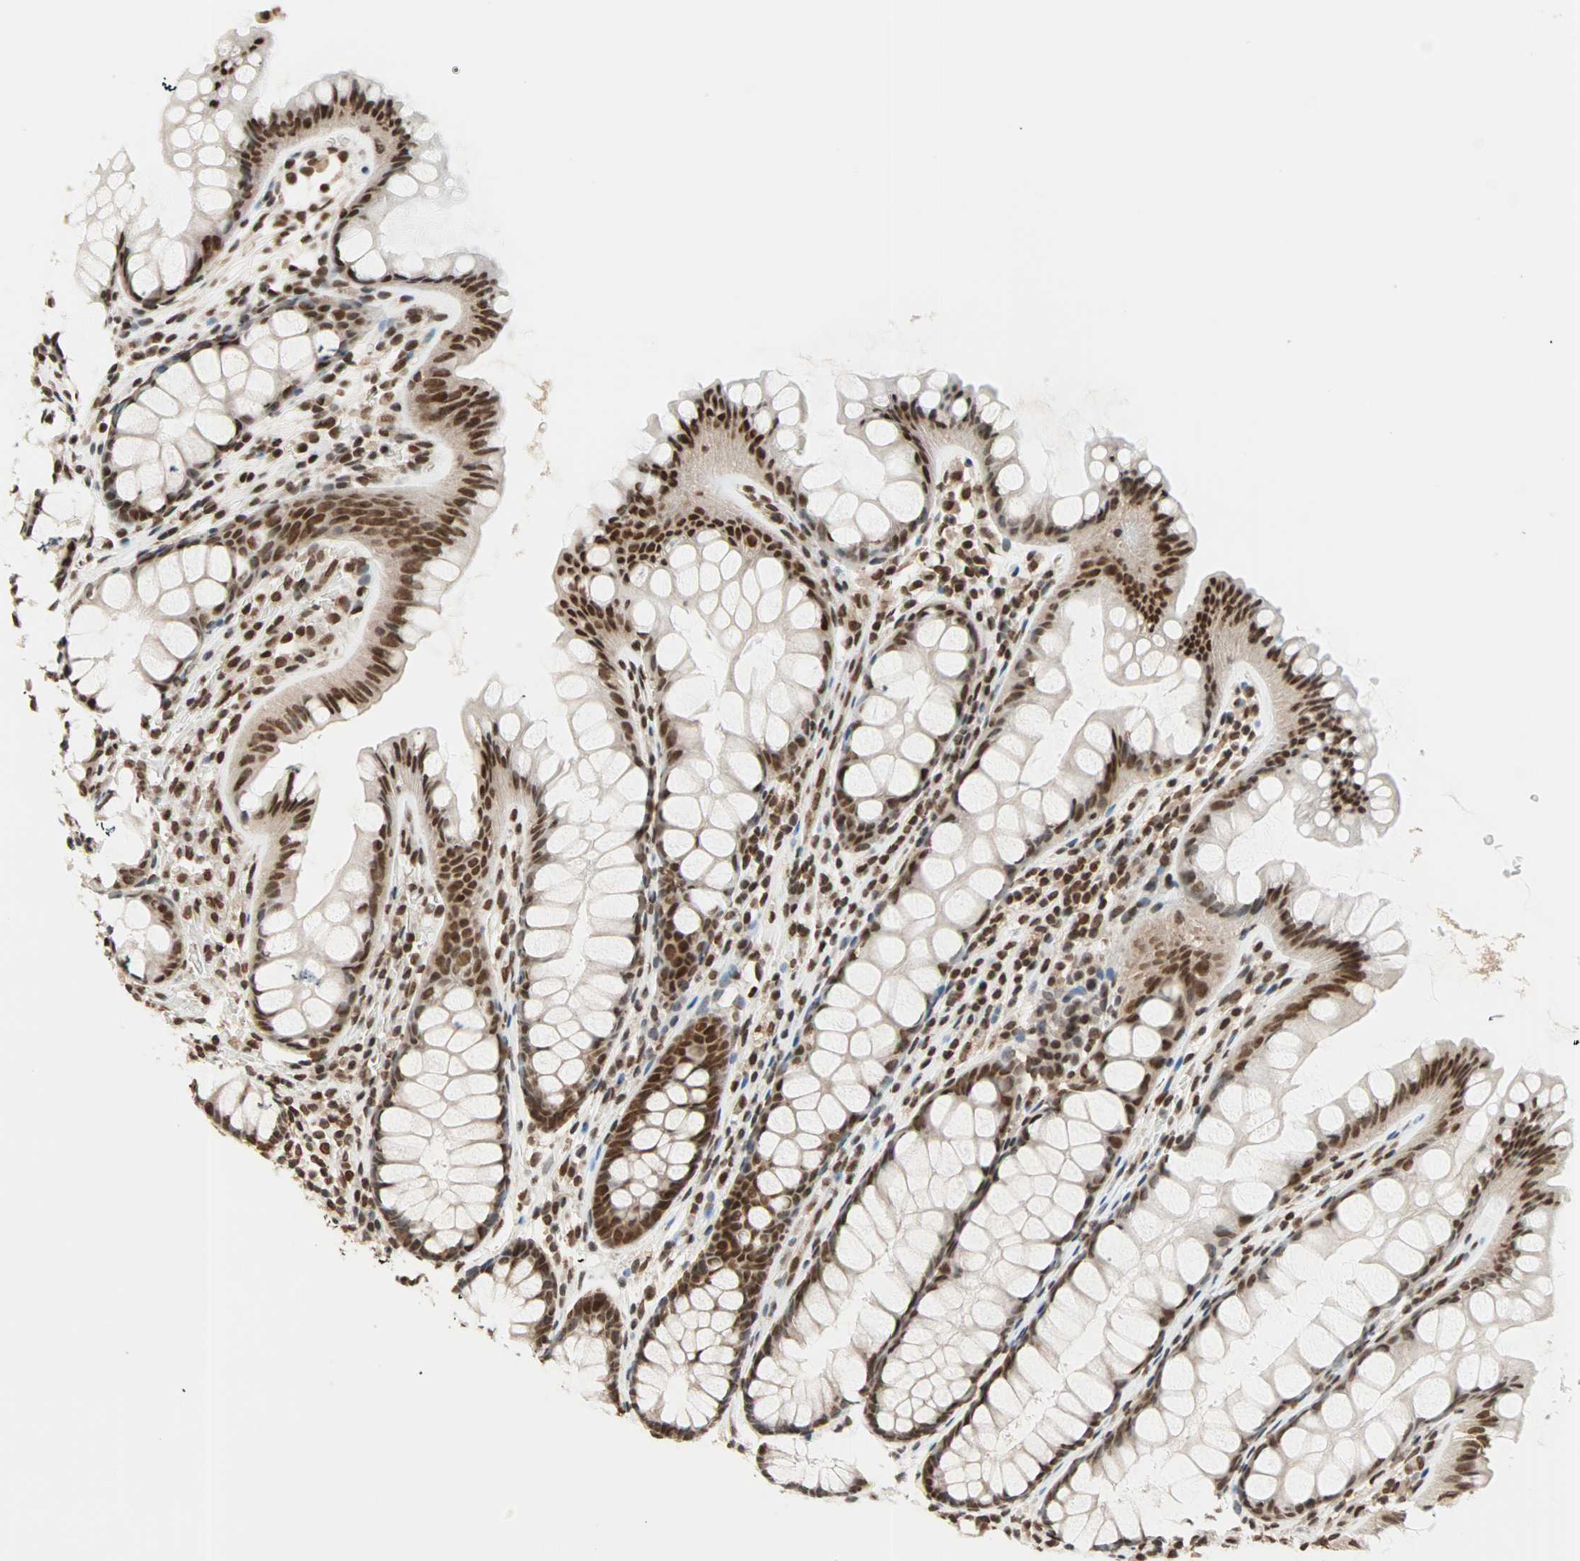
{"staining": {"intensity": "moderate", "quantity": ">75%", "location": "nuclear"}, "tissue": "colon", "cell_type": "Endothelial cells", "image_type": "normal", "snomed": [{"axis": "morphology", "description": "Normal tissue, NOS"}, {"axis": "topography", "description": "Colon"}], "caption": "Immunohistochemistry staining of benign colon, which demonstrates medium levels of moderate nuclear expression in about >75% of endothelial cells indicating moderate nuclear protein staining. The staining was performed using DAB (3,3'-diaminobenzidine) (brown) for protein detection and nuclei were counterstained in hematoxylin (blue).", "gene": "DAZAP1", "patient": {"sex": "female", "age": 55}}